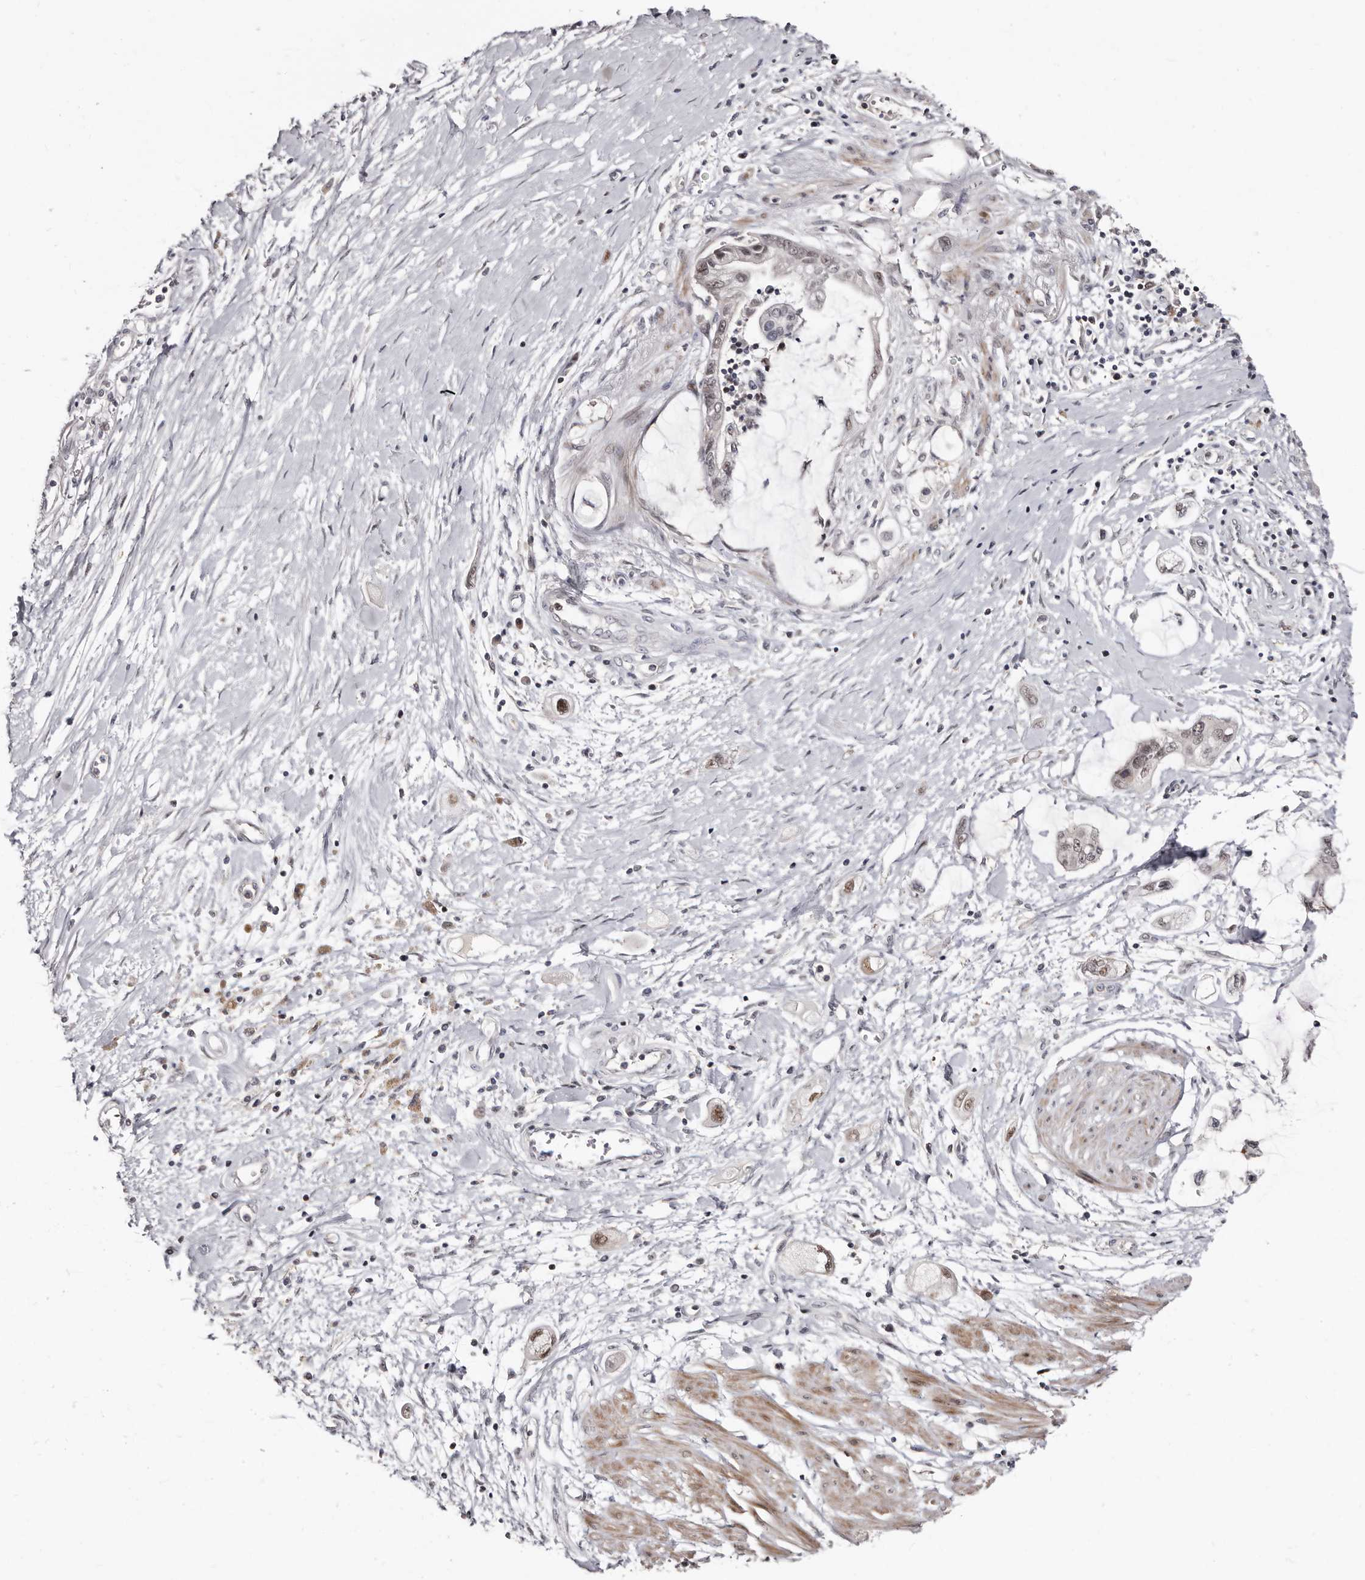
{"staining": {"intensity": "moderate", "quantity": "<25%", "location": "nuclear"}, "tissue": "pancreatic cancer", "cell_type": "Tumor cells", "image_type": "cancer", "snomed": [{"axis": "morphology", "description": "Adenocarcinoma, NOS"}, {"axis": "topography", "description": "Pancreas"}], "caption": "Human adenocarcinoma (pancreatic) stained with a brown dye exhibits moderate nuclear positive expression in approximately <25% of tumor cells.", "gene": "PHF20L1", "patient": {"sex": "male", "age": 59}}